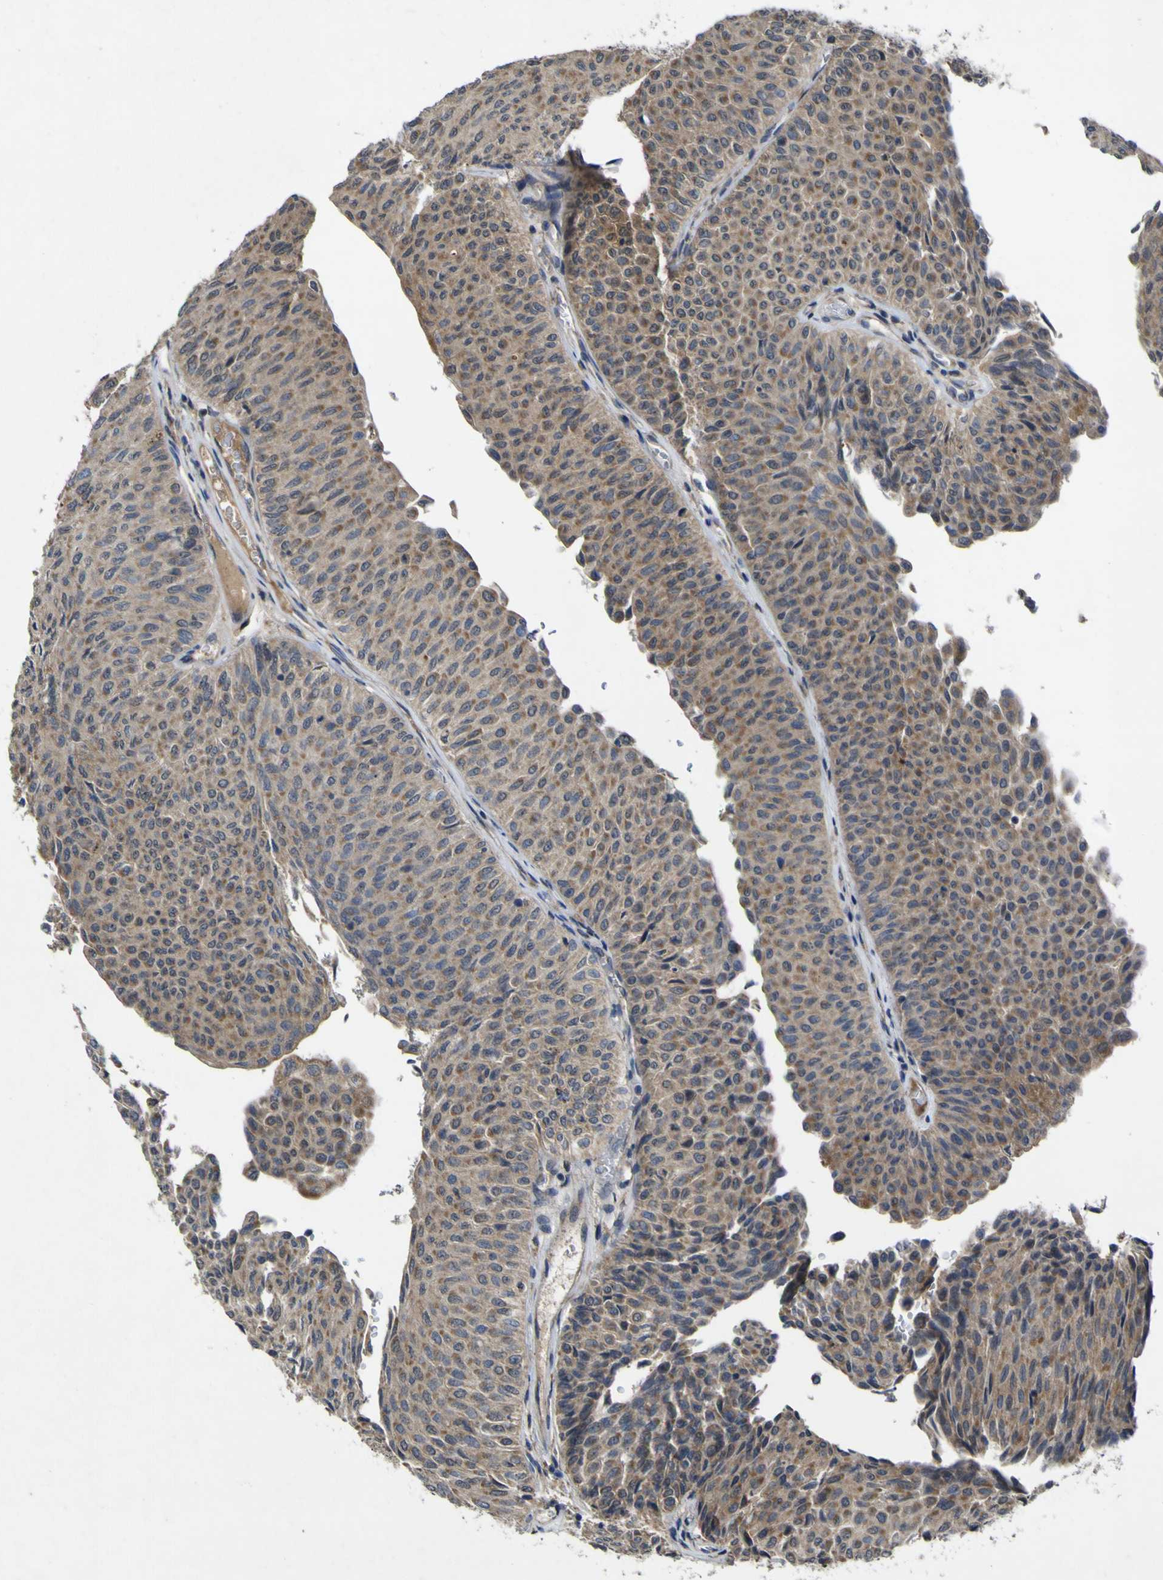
{"staining": {"intensity": "moderate", "quantity": ">75%", "location": "cytoplasmic/membranous"}, "tissue": "urothelial cancer", "cell_type": "Tumor cells", "image_type": "cancer", "snomed": [{"axis": "morphology", "description": "Urothelial carcinoma, Low grade"}, {"axis": "topography", "description": "Urinary bladder"}], "caption": "Urothelial cancer stained with a protein marker exhibits moderate staining in tumor cells.", "gene": "IRAK2", "patient": {"sex": "male", "age": 78}}